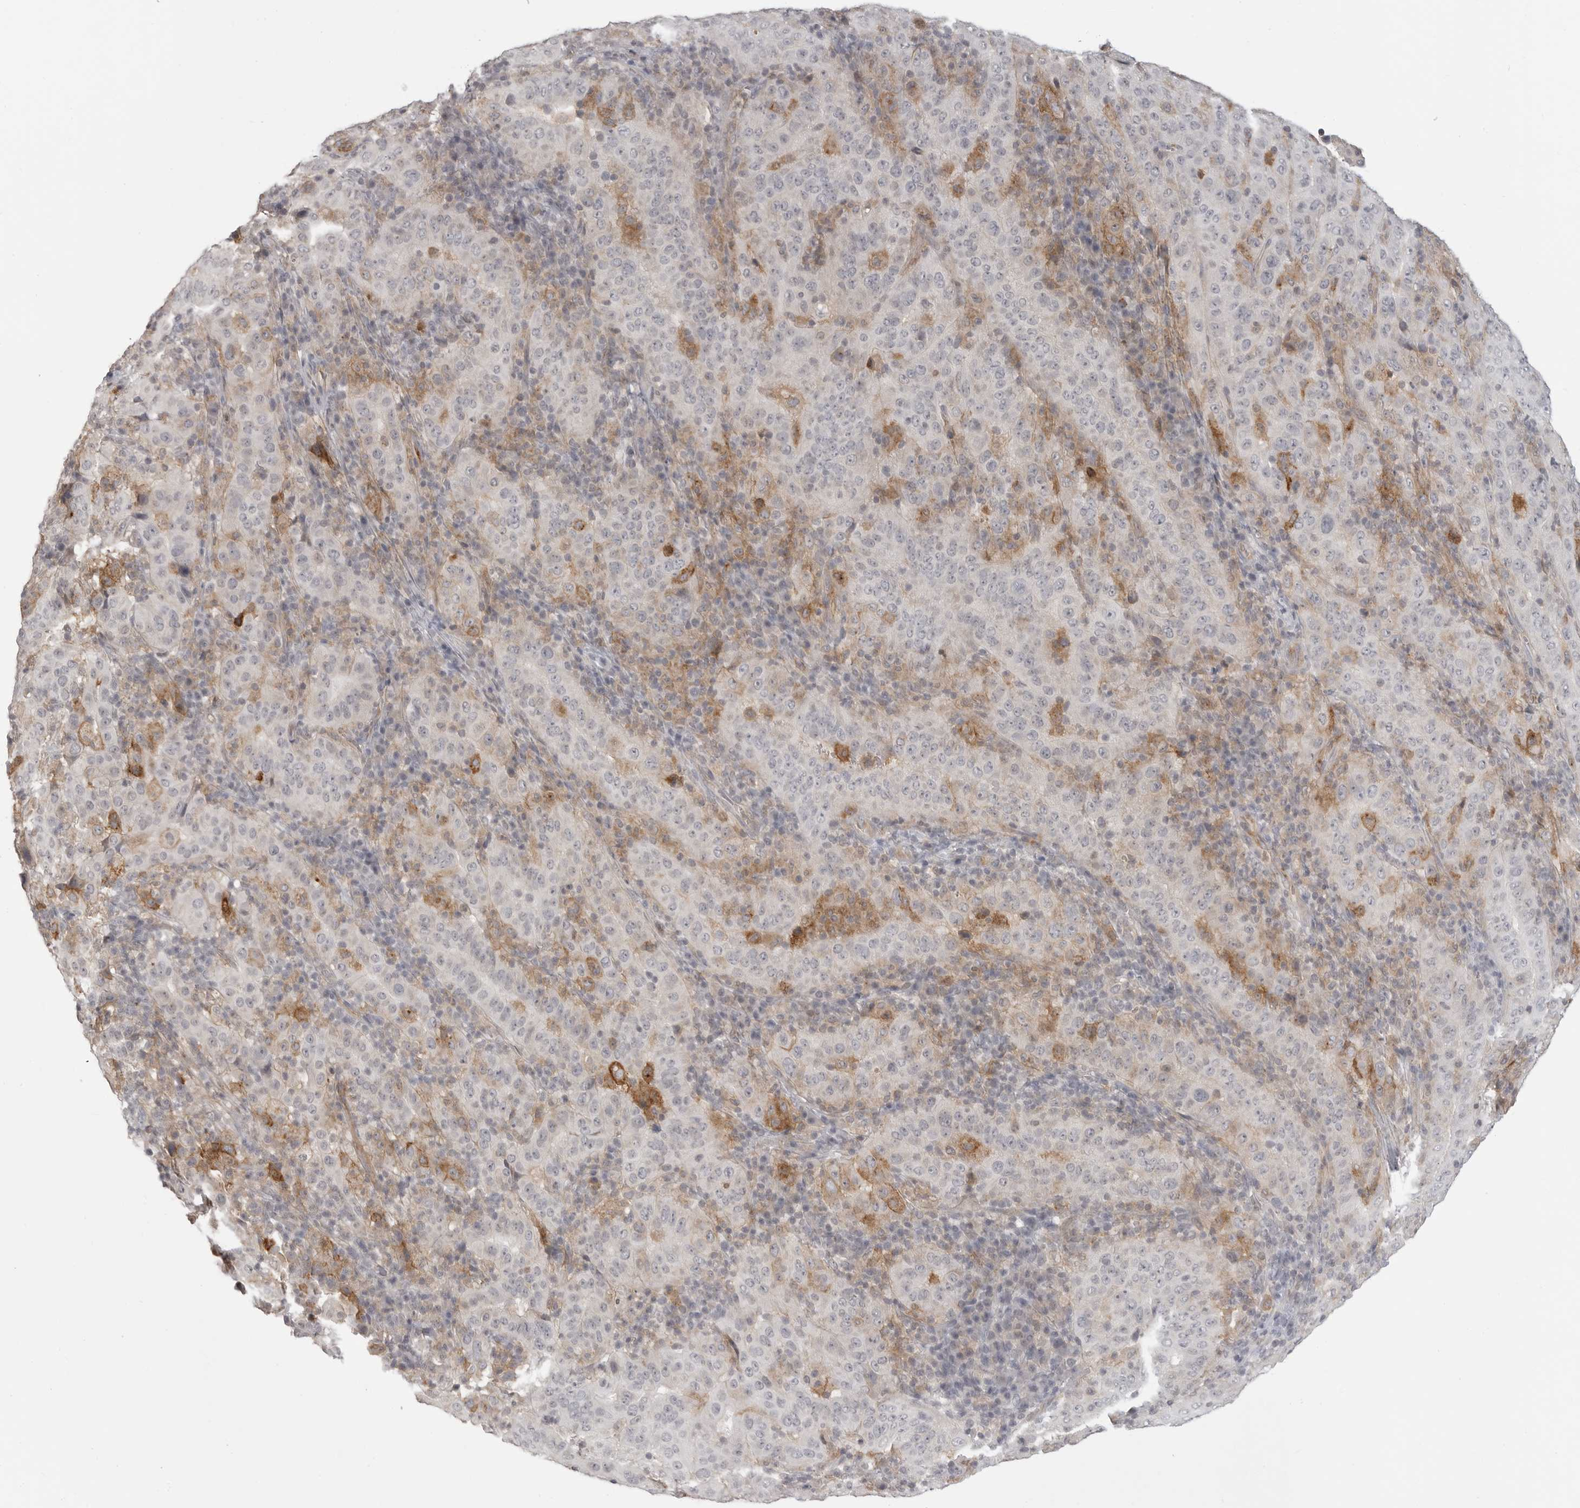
{"staining": {"intensity": "strong", "quantity": "<25%", "location": "cytoplasmic/membranous"}, "tissue": "pancreatic cancer", "cell_type": "Tumor cells", "image_type": "cancer", "snomed": [{"axis": "morphology", "description": "Adenocarcinoma, NOS"}, {"axis": "topography", "description": "Pancreas"}], "caption": "This image exhibits immunohistochemistry staining of pancreatic adenocarcinoma, with medium strong cytoplasmic/membranous staining in approximately <25% of tumor cells.", "gene": "IFNGR1", "patient": {"sex": "male", "age": 63}}